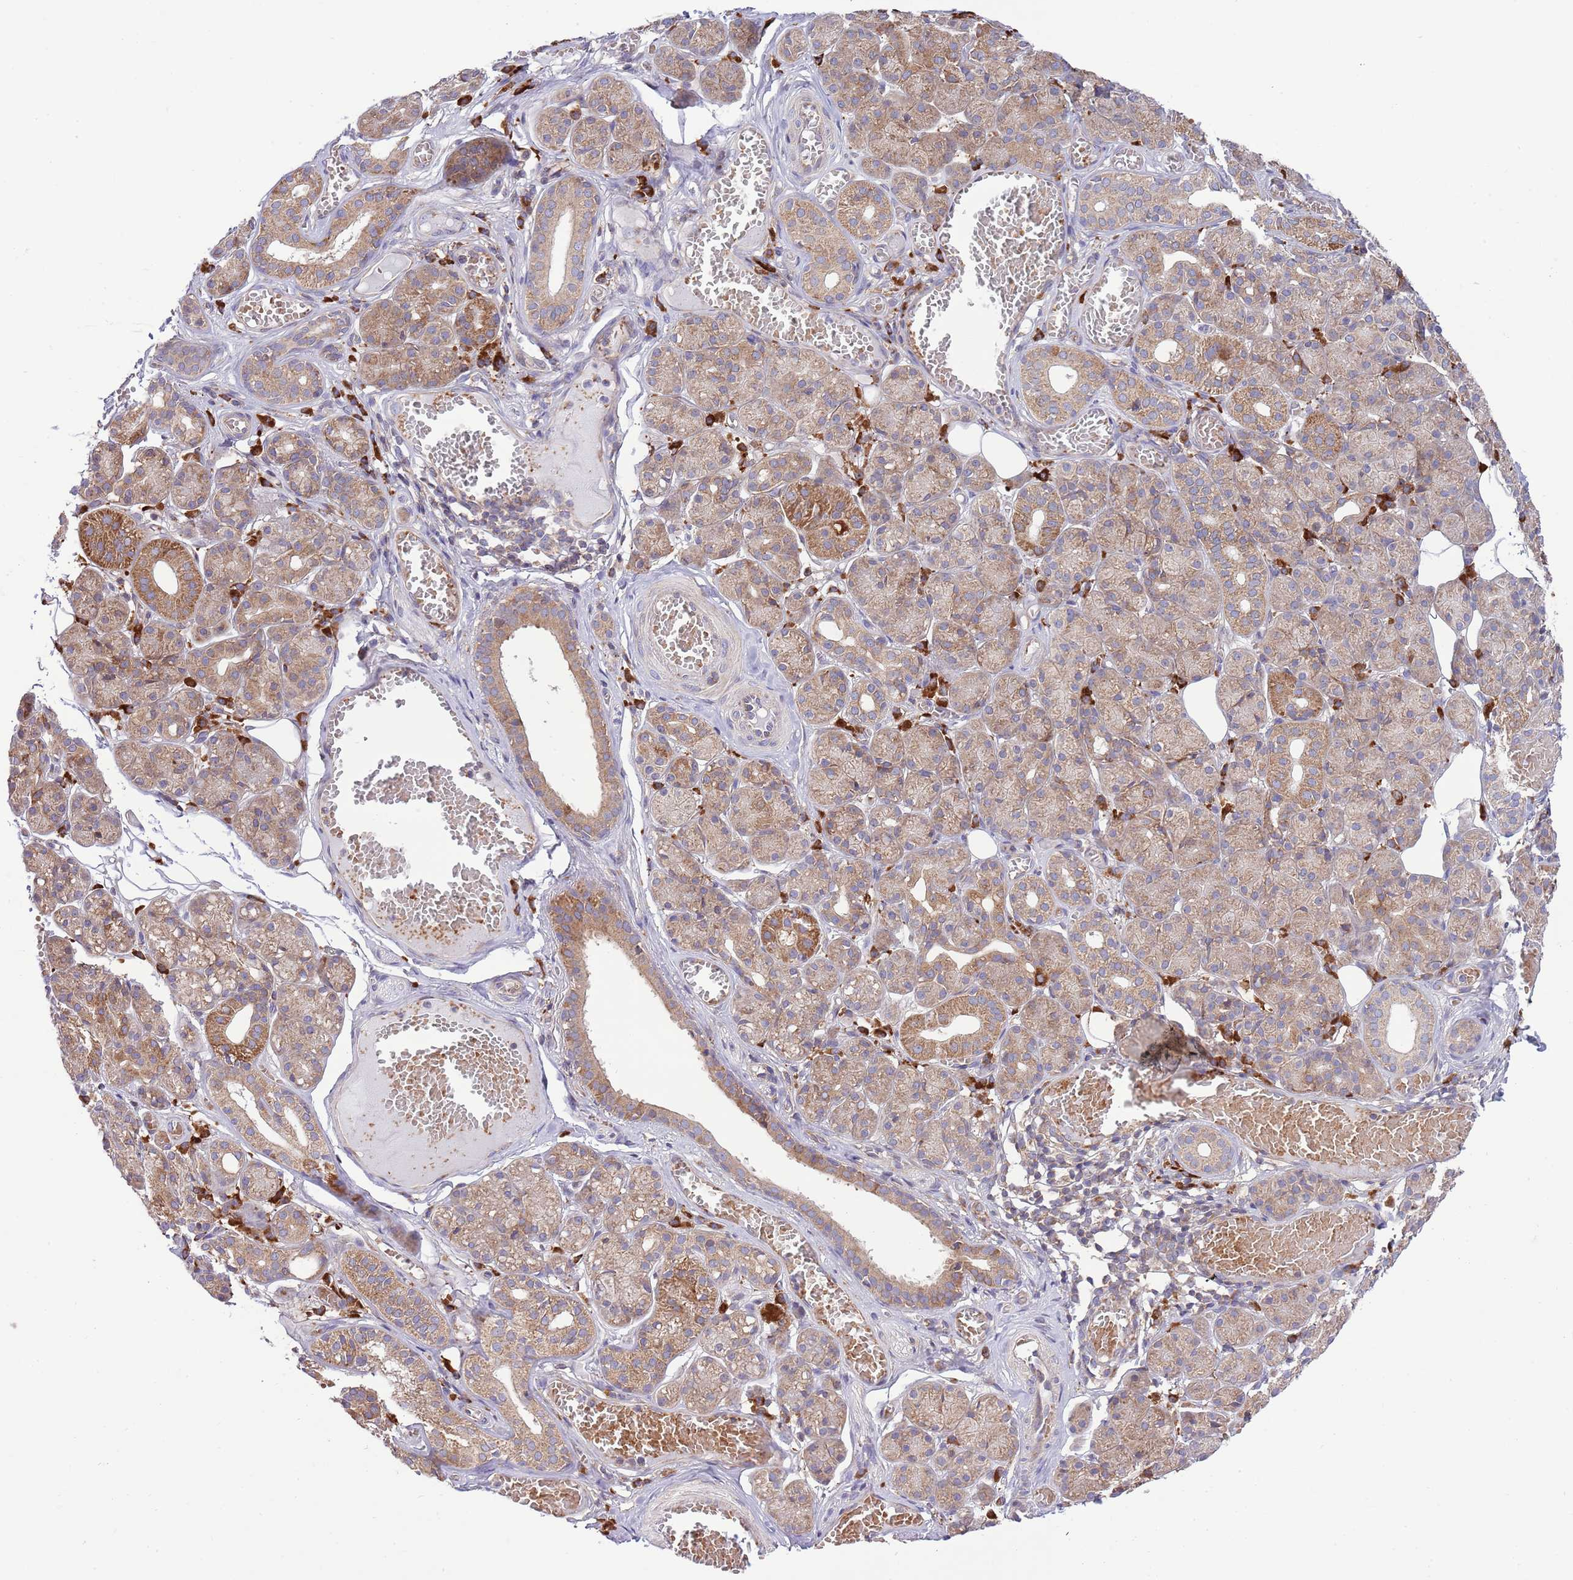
{"staining": {"intensity": "moderate", "quantity": "25%-75%", "location": "cytoplasmic/membranous"}, "tissue": "salivary gland", "cell_type": "Glandular cells", "image_type": "normal", "snomed": [{"axis": "morphology", "description": "Normal tissue, NOS"}, {"axis": "topography", "description": "Salivary gland"}], "caption": "Normal salivary gland was stained to show a protein in brown. There is medium levels of moderate cytoplasmic/membranous positivity in approximately 25%-75% of glandular cells. The staining was performed using DAB (3,3'-diaminobenzidine), with brown indicating positive protein expression. Nuclei are stained blue with hematoxylin.", "gene": "DAND5", "patient": {"sex": "male", "age": 63}}